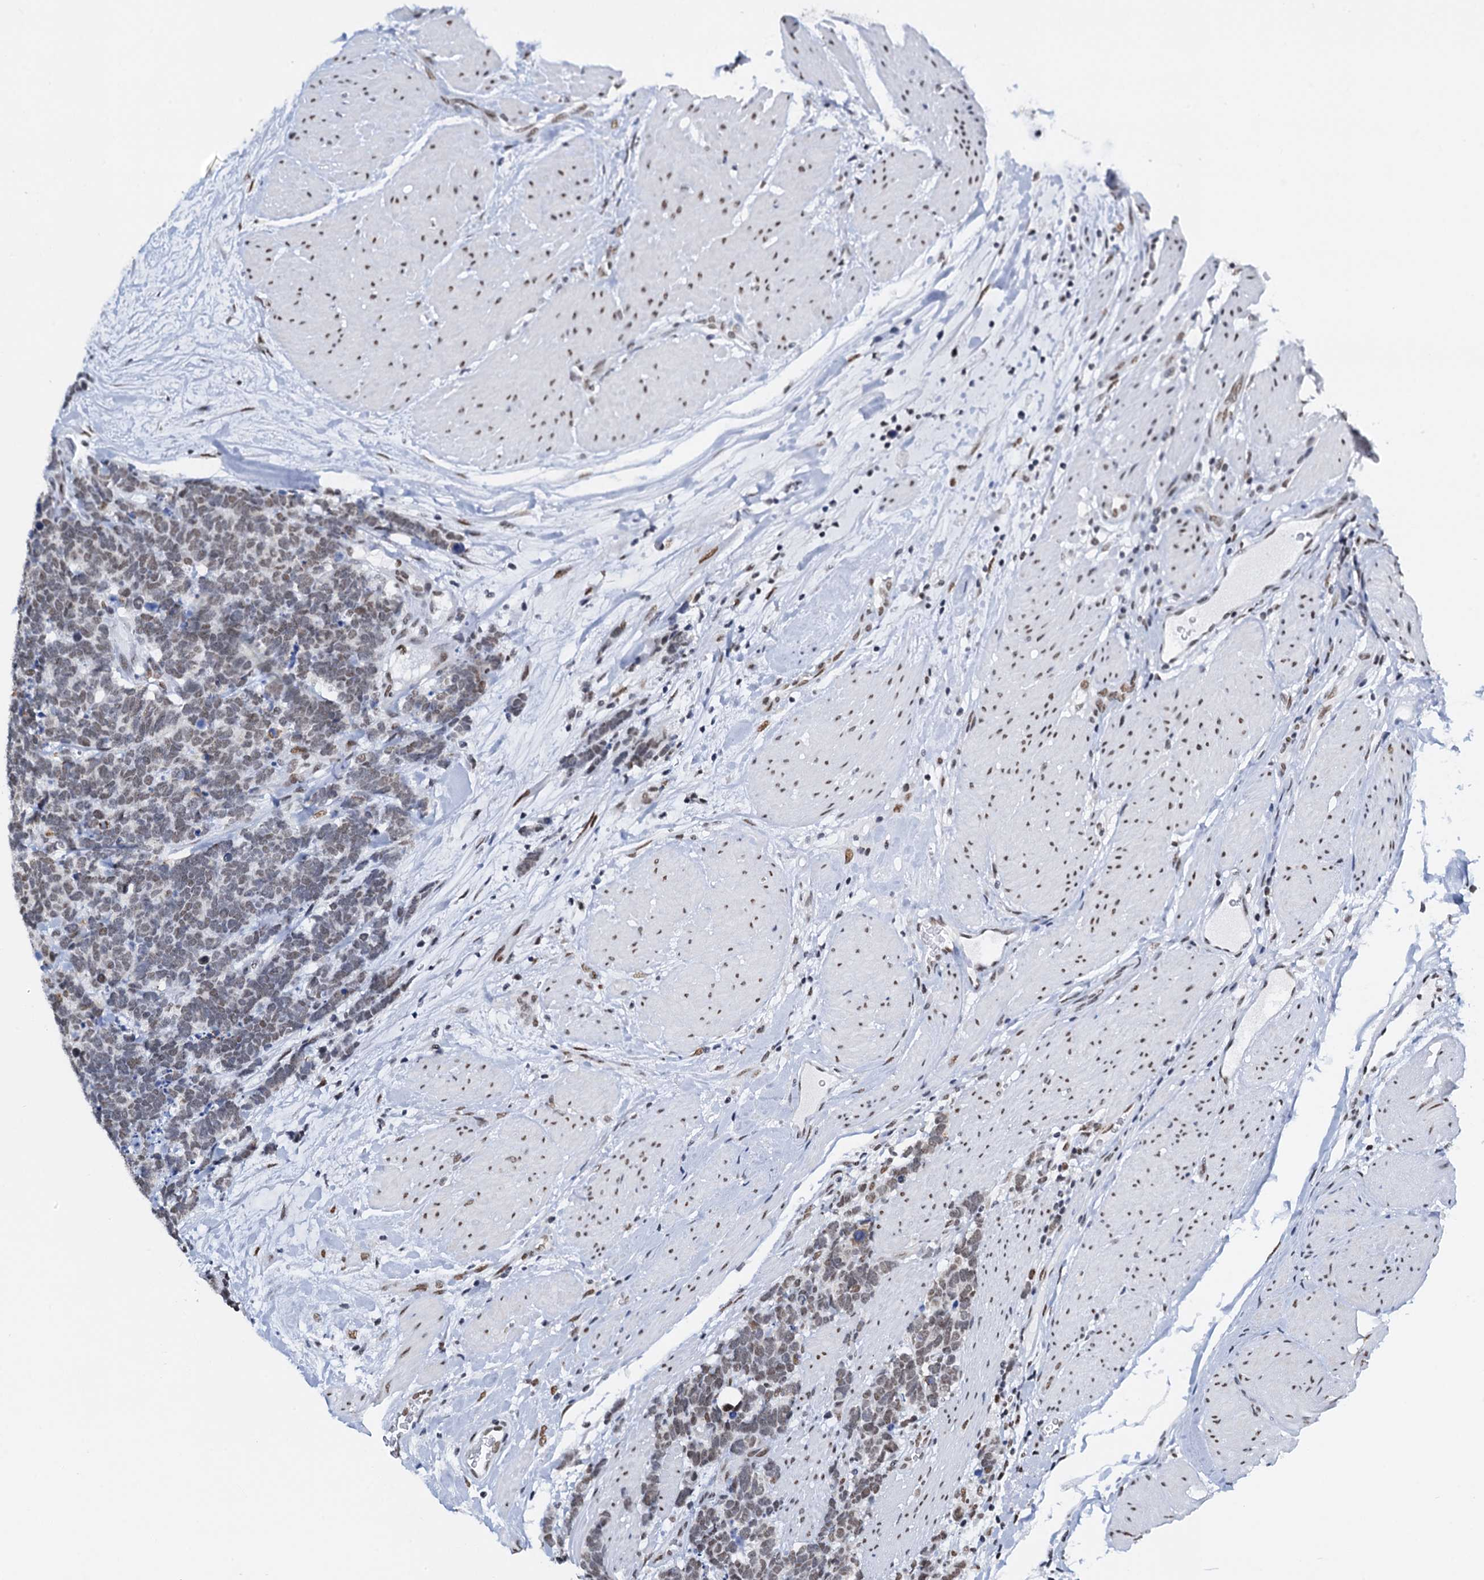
{"staining": {"intensity": "weak", "quantity": "25%-75%", "location": "nuclear"}, "tissue": "carcinoid", "cell_type": "Tumor cells", "image_type": "cancer", "snomed": [{"axis": "morphology", "description": "Carcinoma, NOS"}, {"axis": "morphology", "description": "Carcinoid, malignant, NOS"}, {"axis": "topography", "description": "Urinary bladder"}], "caption": "Immunohistochemical staining of human carcinoid reveals low levels of weak nuclear protein staining in approximately 25%-75% of tumor cells.", "gene": "SLTM", "patient": {"sex": "male", "age": 57}}